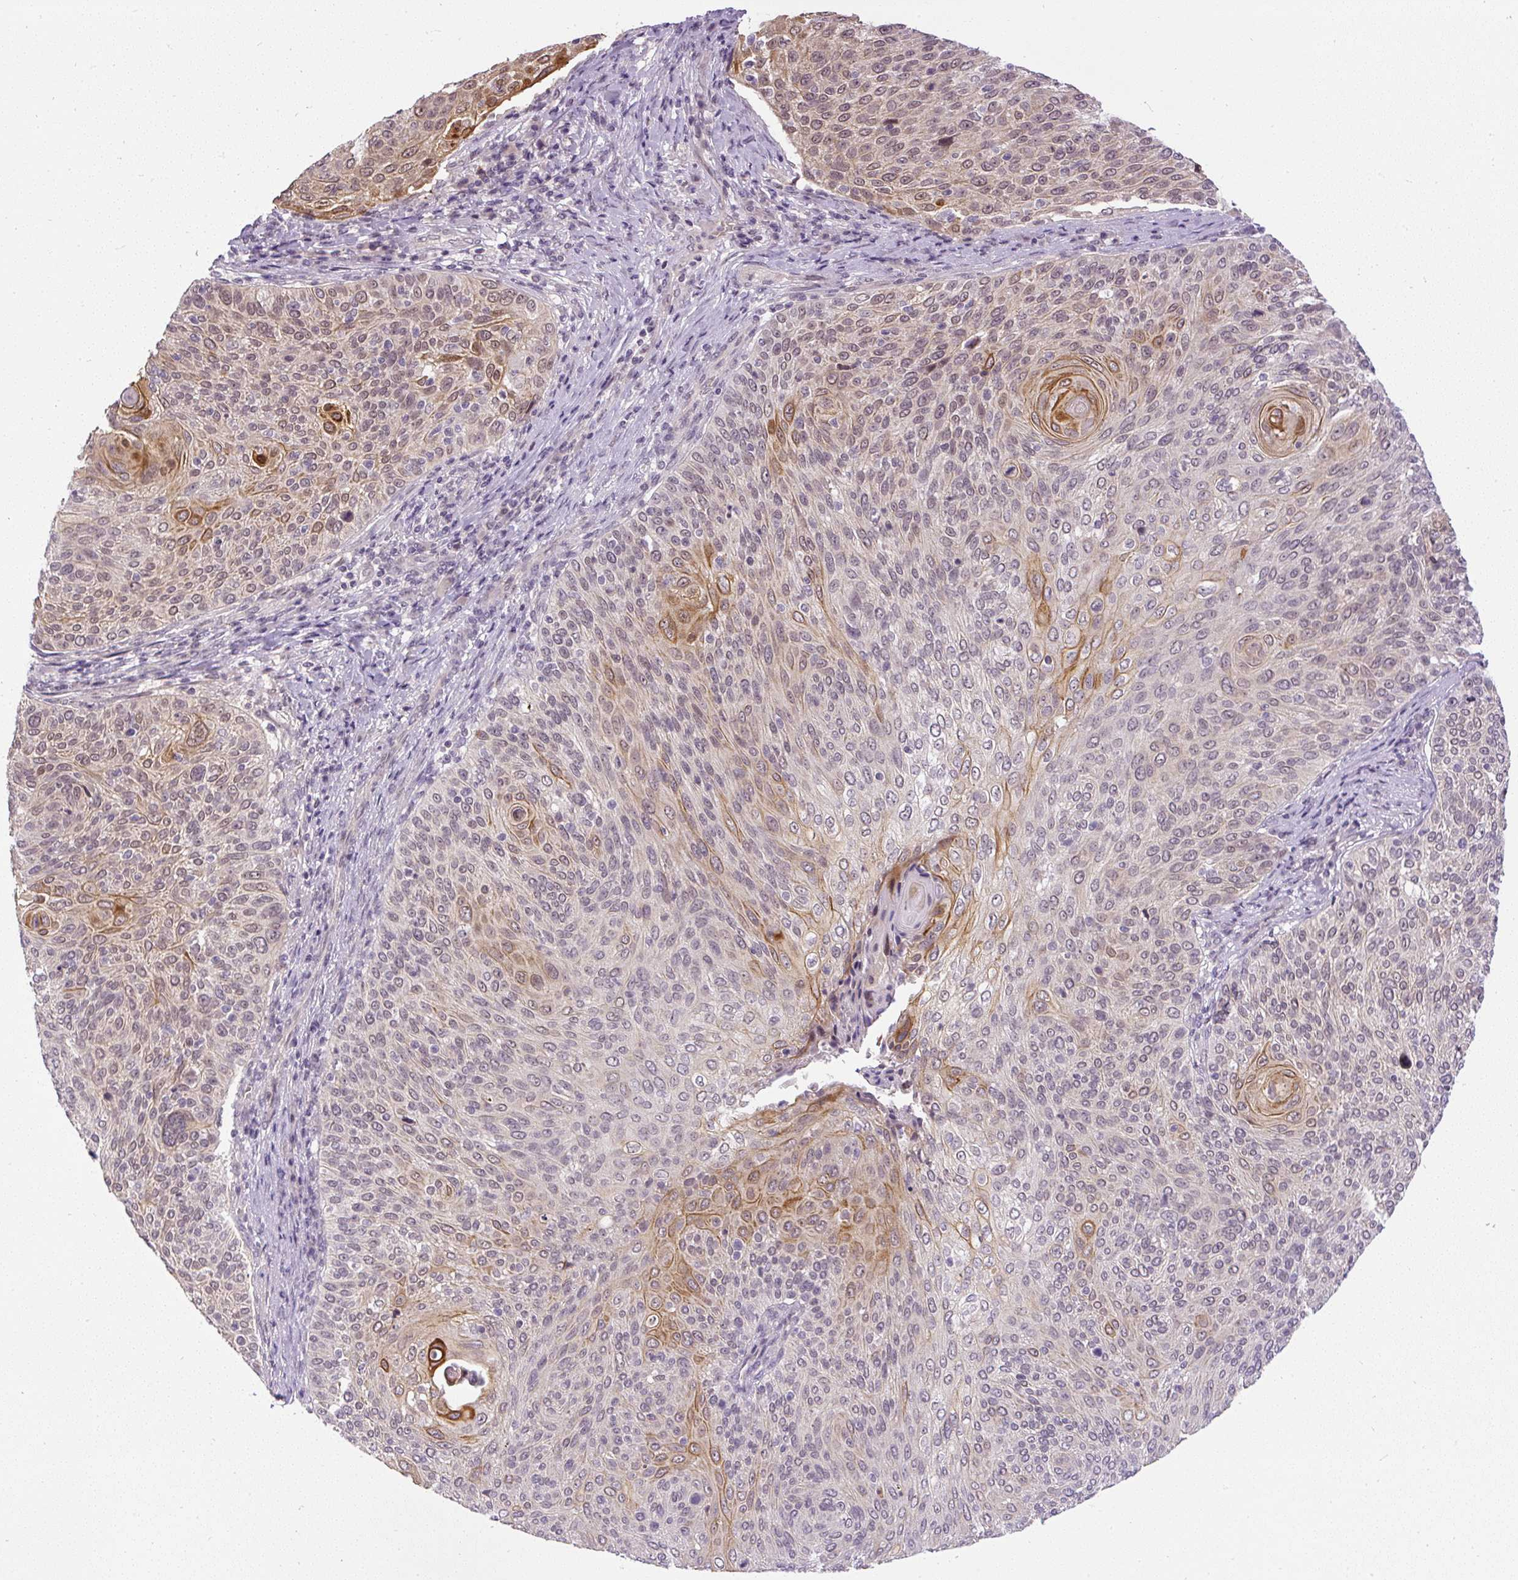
{"staining": {"intensity": "moderate", "quantity": "<25%", "location": "cytoplasmic/membranous,nuclear"}, "tissue": "cervical cancer", "cell_type": "Tumor cells", "image_type": "cancer", "snomed": [{"axis": "morphology", "description": "Squamous cell carcinoma, NOS"}, {"axis": "topography", "description": "Cervix"}], "caption": "The histopathology image displays staining of cervical squamous cell carcinoma, revealing moderate cytoplasmic/membranous and nuclear protein positivity (brown color) within tumor cells.", "gene": "FAM117B", "patient": {"sex": "female", "age": 31}}